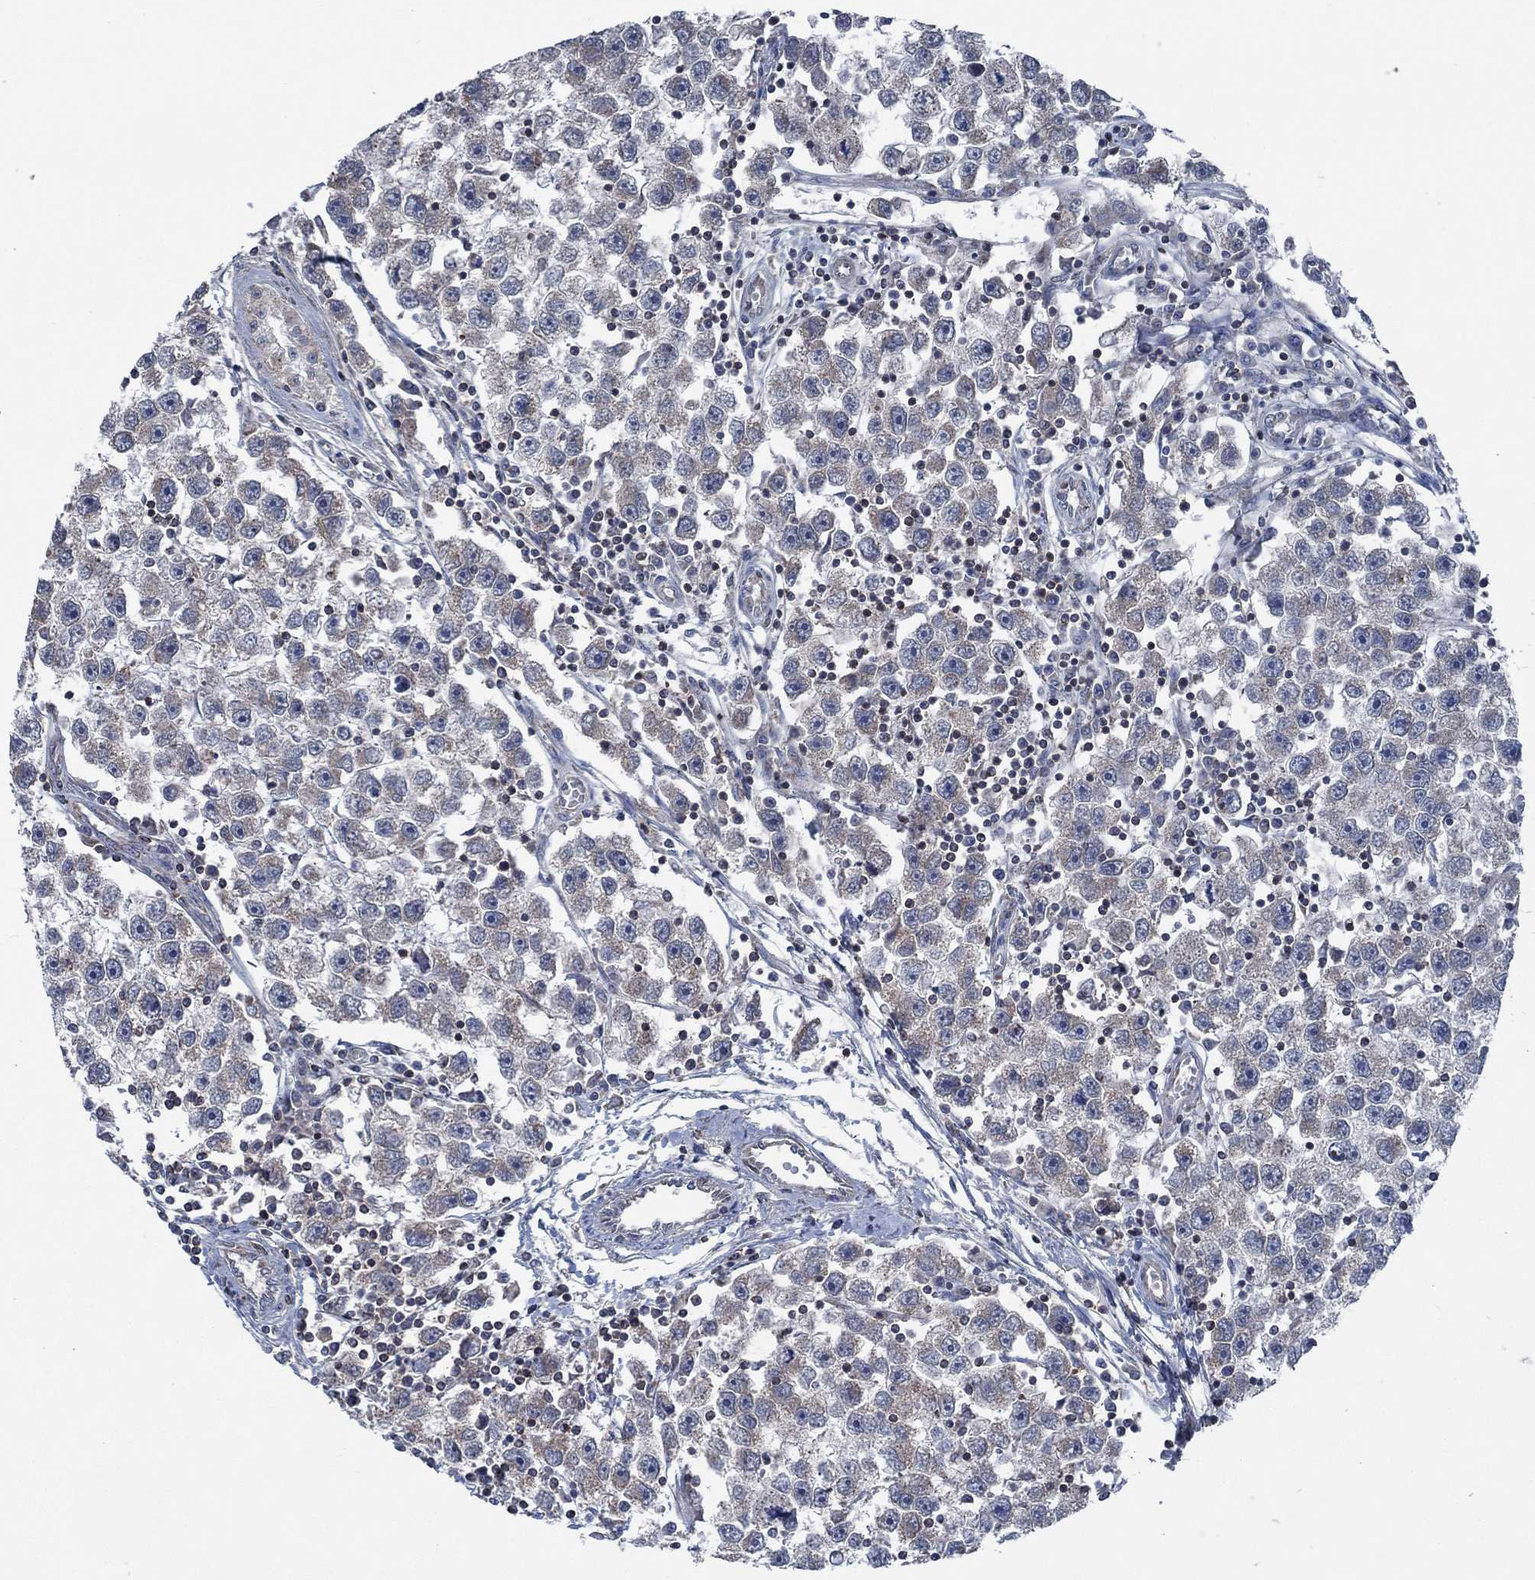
{"staining": {"intensity": "weak", "quantity": "25%-75%", "location": "cytoplasmic/membranous"}, "tissue": "testis cancer", "cell_type": "Tumor cells", "image_type": "cancer", "snomed": [{"axis": "morphology", "description": "Seminoma, NOS"}, {"axis": "topography", "description": "Testis"}], "caption": "Tumor cells demonstrate low levels of weak cytoplasmic/membranous staining in about 25%-75% of cells in human testis cancer (seminoma).", "gene": "STXBP6", "patient": {"sex": "male", "age": 30}}